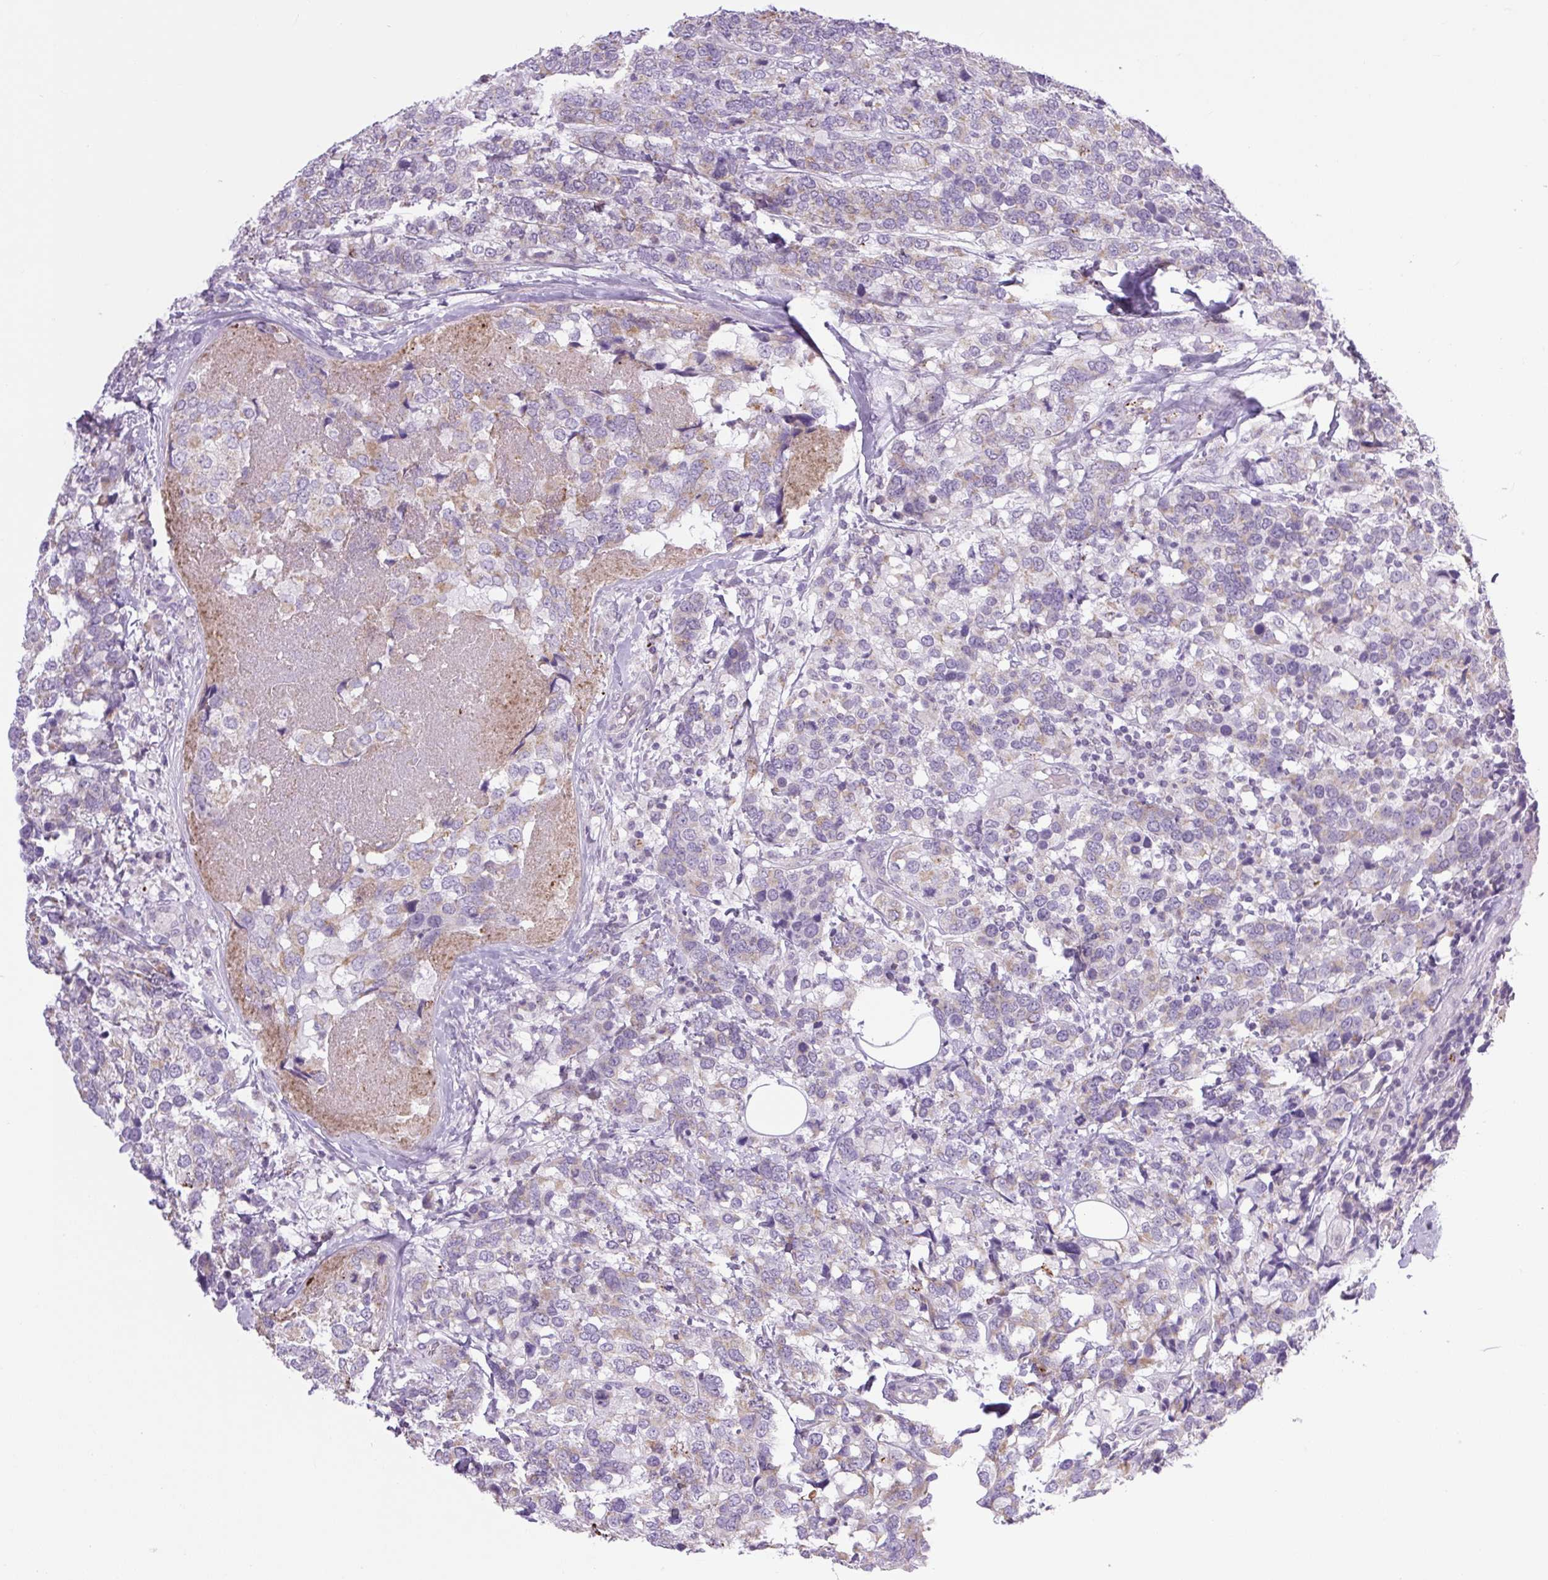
{"staining": {"intensity": "weak", "quantity": "<25%", "location": "cytoplasmic/membranous"}, "tissue": "breast cancer", "cell_type": "Tumor cells", "image_type": "cancer", "snomed": [{"axis": "morphology", "description": "Lobular carcinoma"}, {"axis": "topography", "description": "Breast"}], "caption": "Immunohistochemistry micrograph of breast lobular carcinoma stained for a protein (brown), which shows no staining in tumor cells. Brightfield microscopy of immunohistochemistry stained with DAB (3,3'-diaminobenzidine) (brown) and hematoxylin (blue), captured at high magnification.", "gene": "RNASE10", "patient": {"sex": "female", "age": 59}}